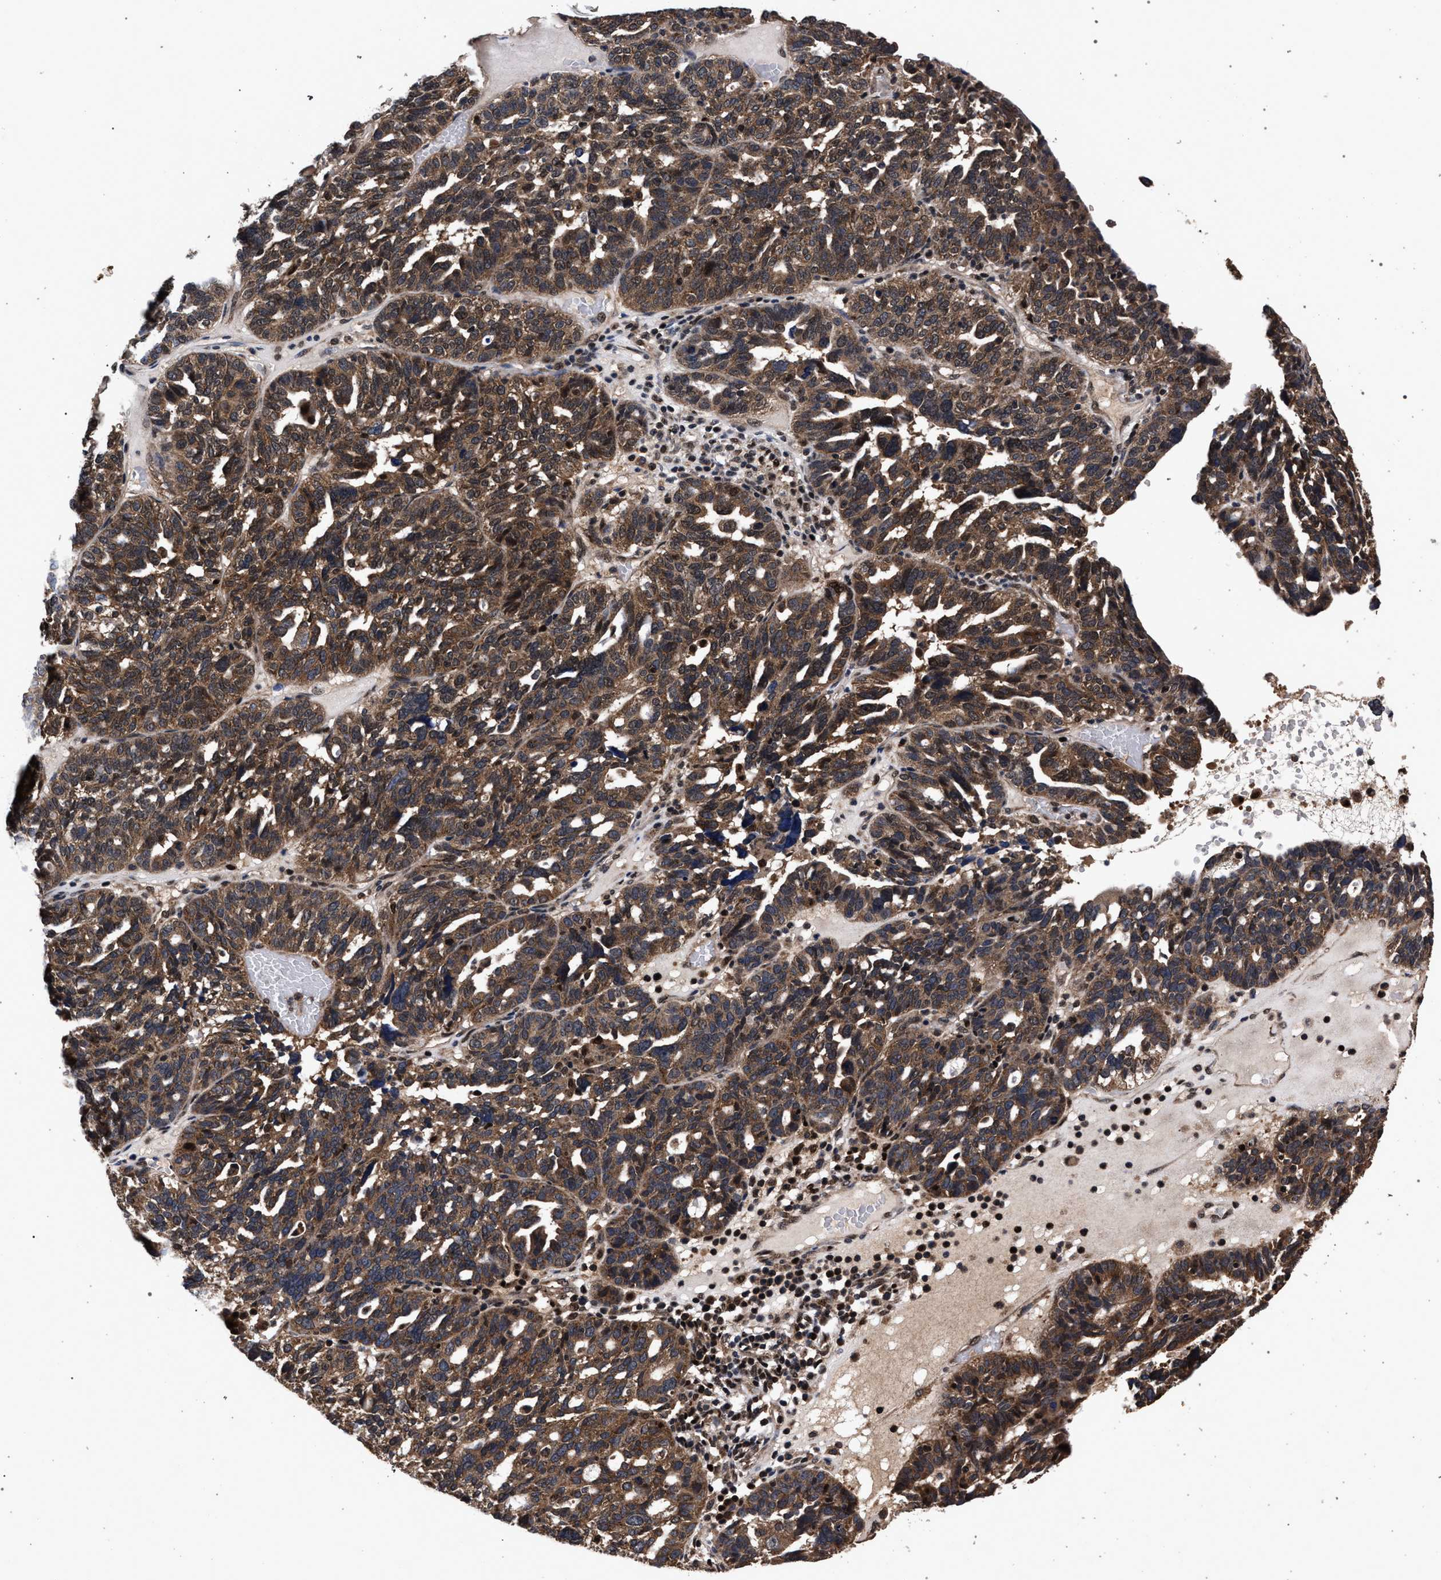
{"staining": {"intensity": "strong", "quantity": ">75%", "location": "cytoplasmic/membranous,nuclear"}, "tissue": "ovarian cancer", "cell_type": "Tumor cells", "image_type": "cancer", "snomed": [{"axis": "morphology", "description": "Cystadenocarcinoma, serous, NOS"}, {"axis": "topography", "description": "Ovary"}], "caption": "Ovarian cancer tissue reveals strong cytoplasmic/membranous and nuclear staining in about >75% of tumor cells Immunohistochemistry stains the protein of interest in brown and the nuclei are stained blue.", "gene": "ACOX1", "patient": {"sex": "female", "age": 59}}